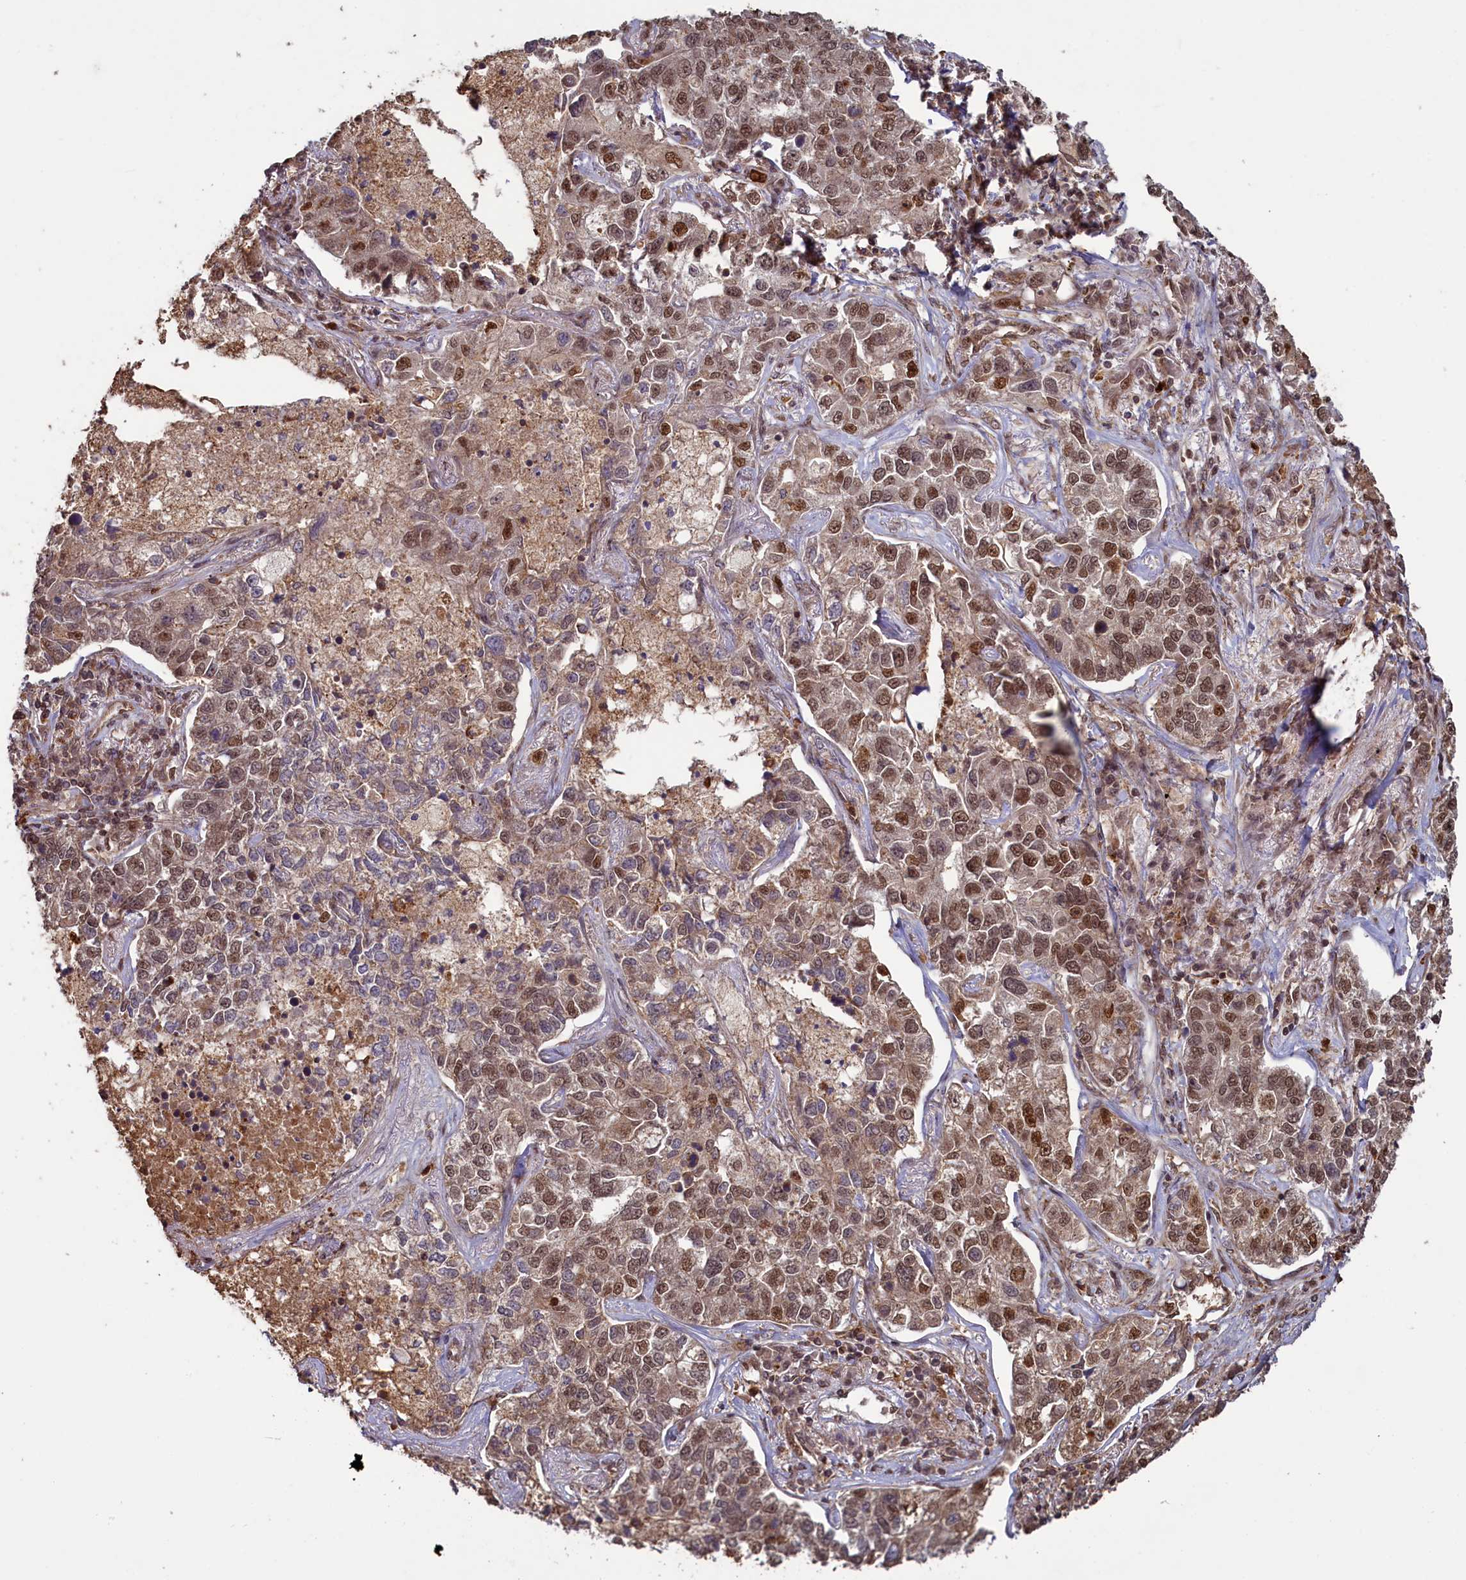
{"staining": {"intensity": "moderate", "quantity": ">75%", "location": "nuclear"}, "tissue": "lung cancer", "cell_type": "Tumor cells", "image_type": "cancer", "snomed": [{"axis": "morphology", "description": "Adenocarcinoma, NOS"}, {"axis": "topography", "description": "Lung"}], "caption": "Protein staining of lung cancer tissue exhibits moderate nuclear staining in about >75% of tumor cells.", "gene": "NAE1", "patient": {"sex": "male", "age": 49}}